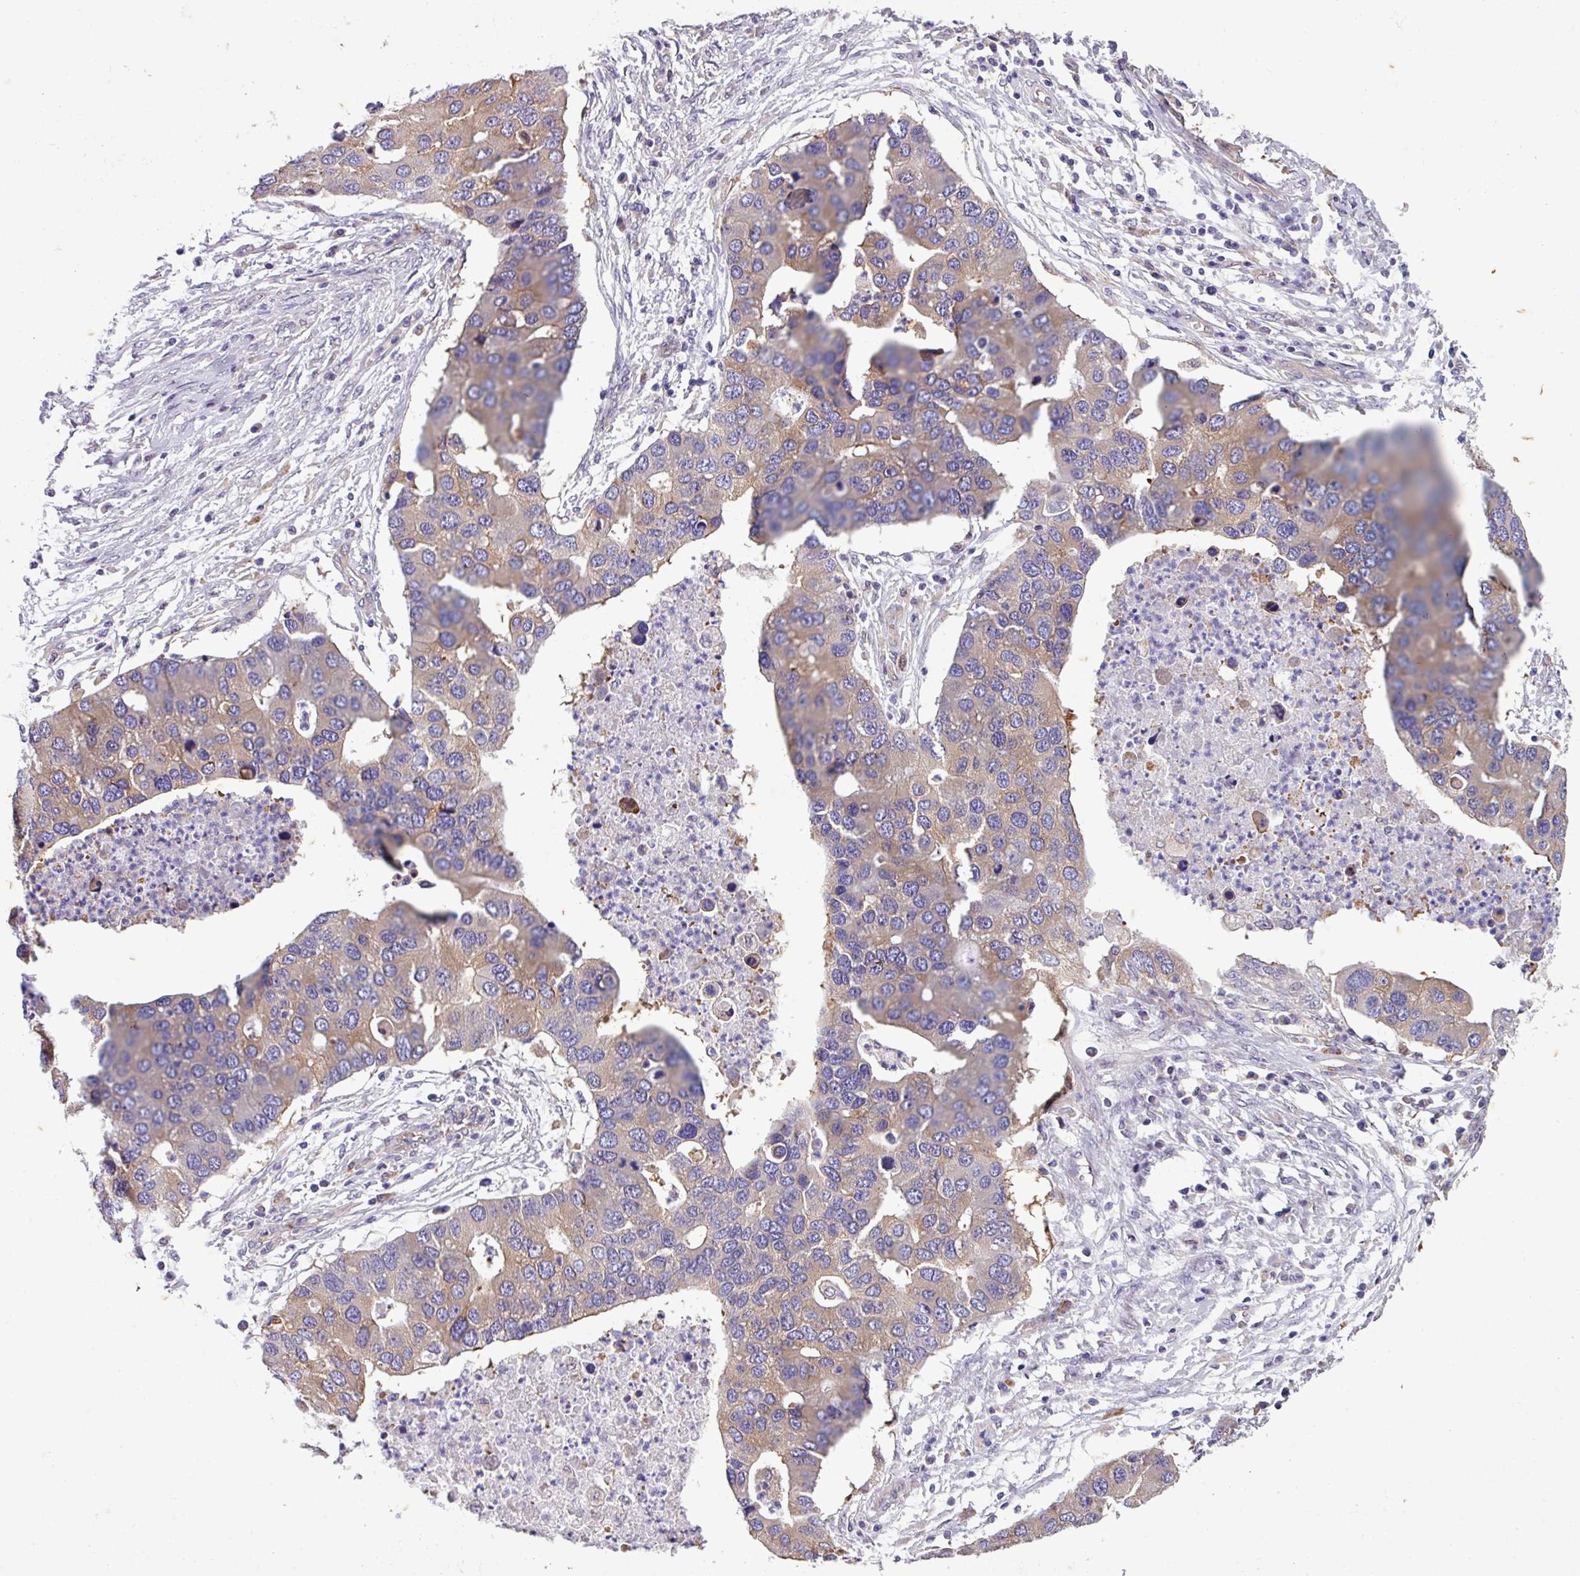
{"staining": {"intensity": "weak", "quantity": "25%-75%", "location": "cytoplasmic/membranous"}, "tissue": "lung cancer", "cell_type": "Tumor cells", "image_type": "cancer", "snomed": [{"axis": "morphology", "description": "Aneuploidy"}, {"axis": "morphology", "description": "Adenocarcinoma, NOS"}, {"axis": "topography", "description": "Lymph node"}, {"axis": "topography", "description": "Lung"}], "caption": "An immunohistochemistry (IHC) photomicrograph of tumor tissue is shown. Protein staining in brown labels weak cytoplasmic/membranous positivity in lung cancer (adenocarcinoma) within tumor cells.", "gene": "SLC23A2", "patient": {"sex": "female", "age": 74}}